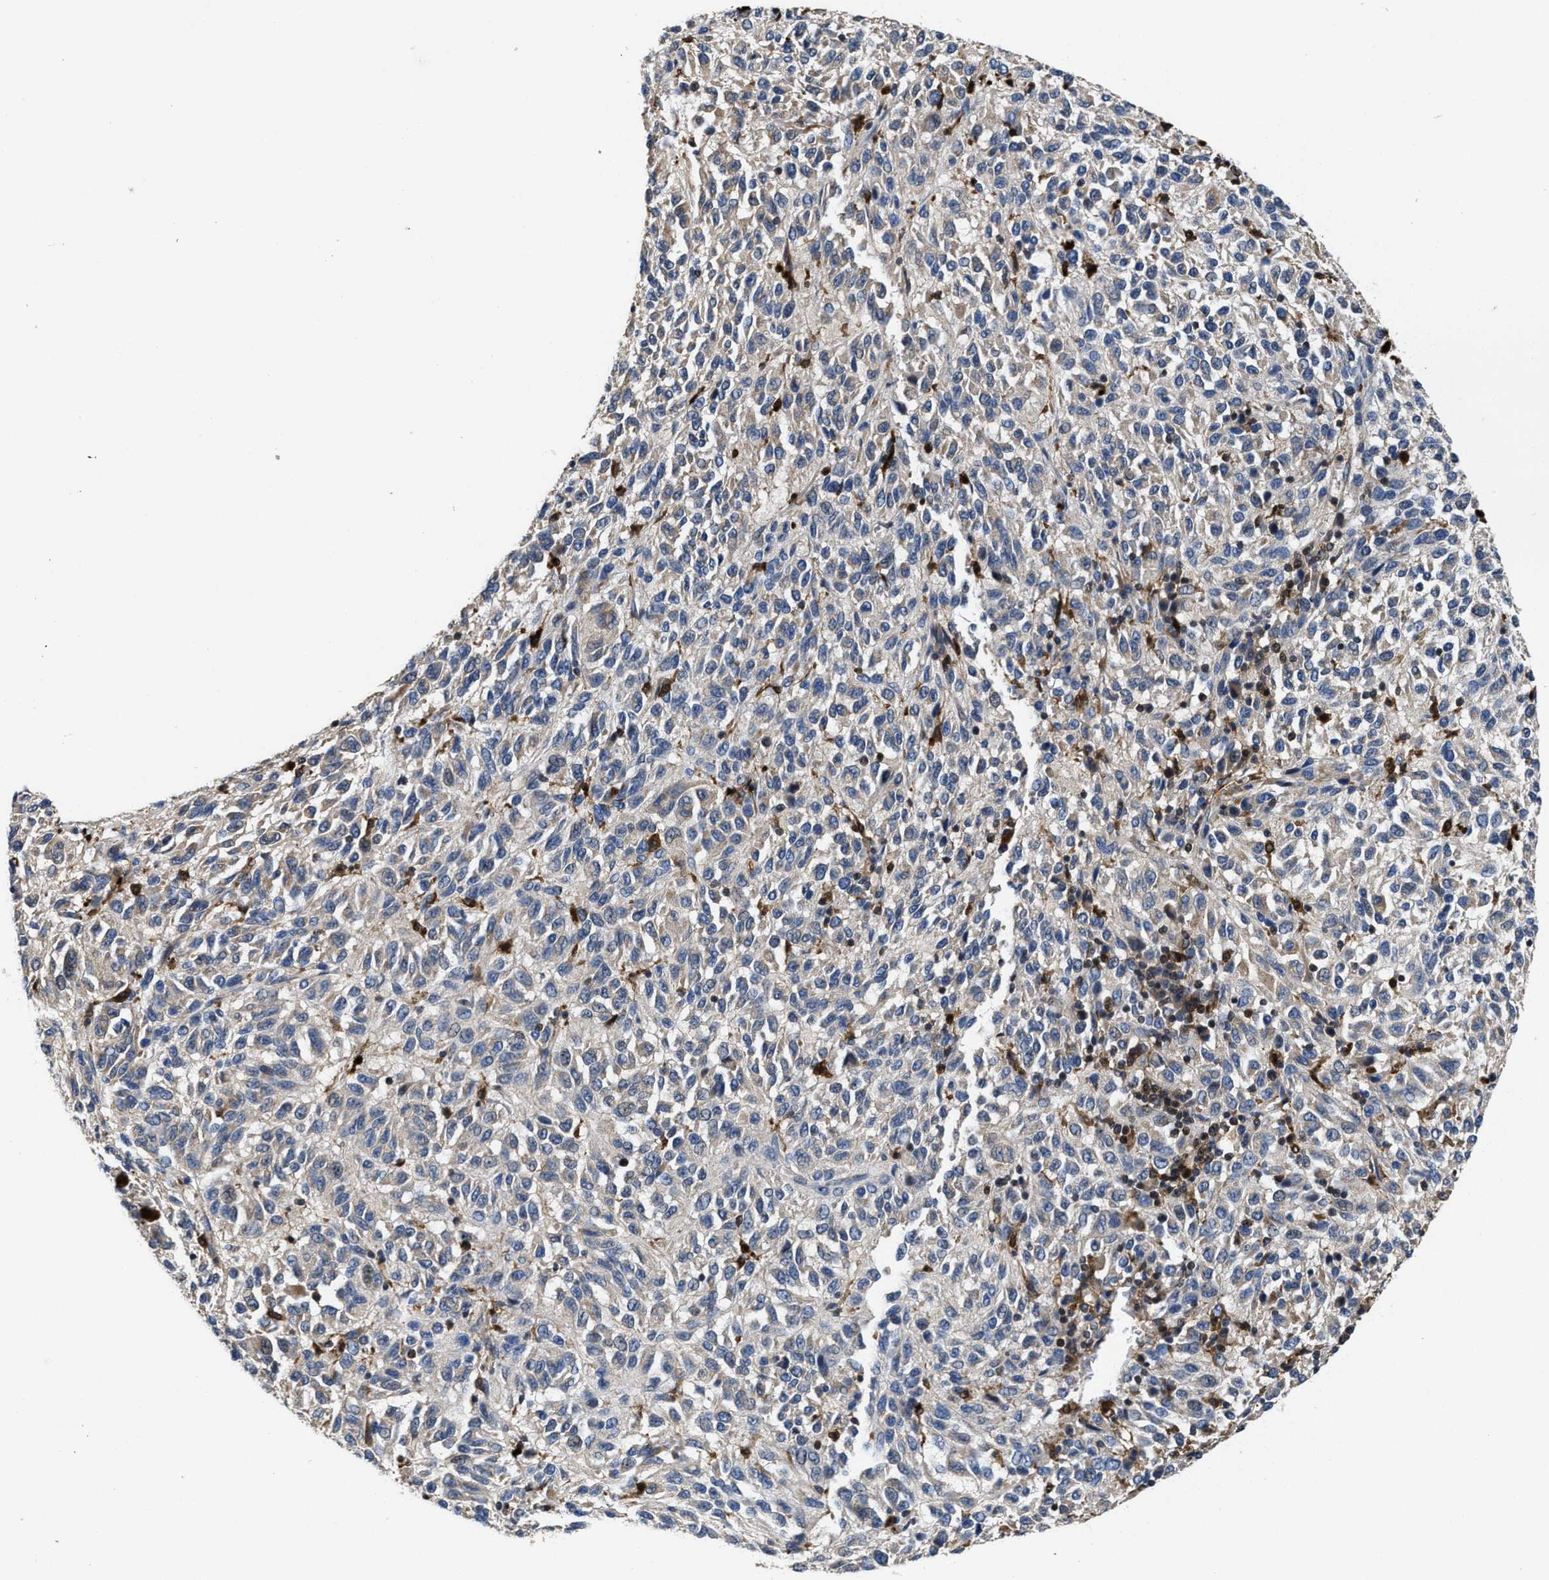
{"staining": {"intensity": "negative", "quantity": "none", "location": "none"}, "tissue": "melanoma", "cell_type": "Tumor cells", "image_type": "cancer", "snomed": [{"axis": "morphology", "description": "Malignant melanoma, Metastatic site"}, {"axis": "topography", "description": "Lung"}], "caption": "This histopathology image is of malignant melanoma (metastatic site) stained with IHC to label a protein in brown with the nuclei are counter-stained blue. There is no positivity in tumor cells. Brightfield microscopy of IHC stained with DAB (brown) and hematoxylin (blue), captured at high magnification.", "gene": "RGS10", "patient": {"sex": "male", "age": 64}}